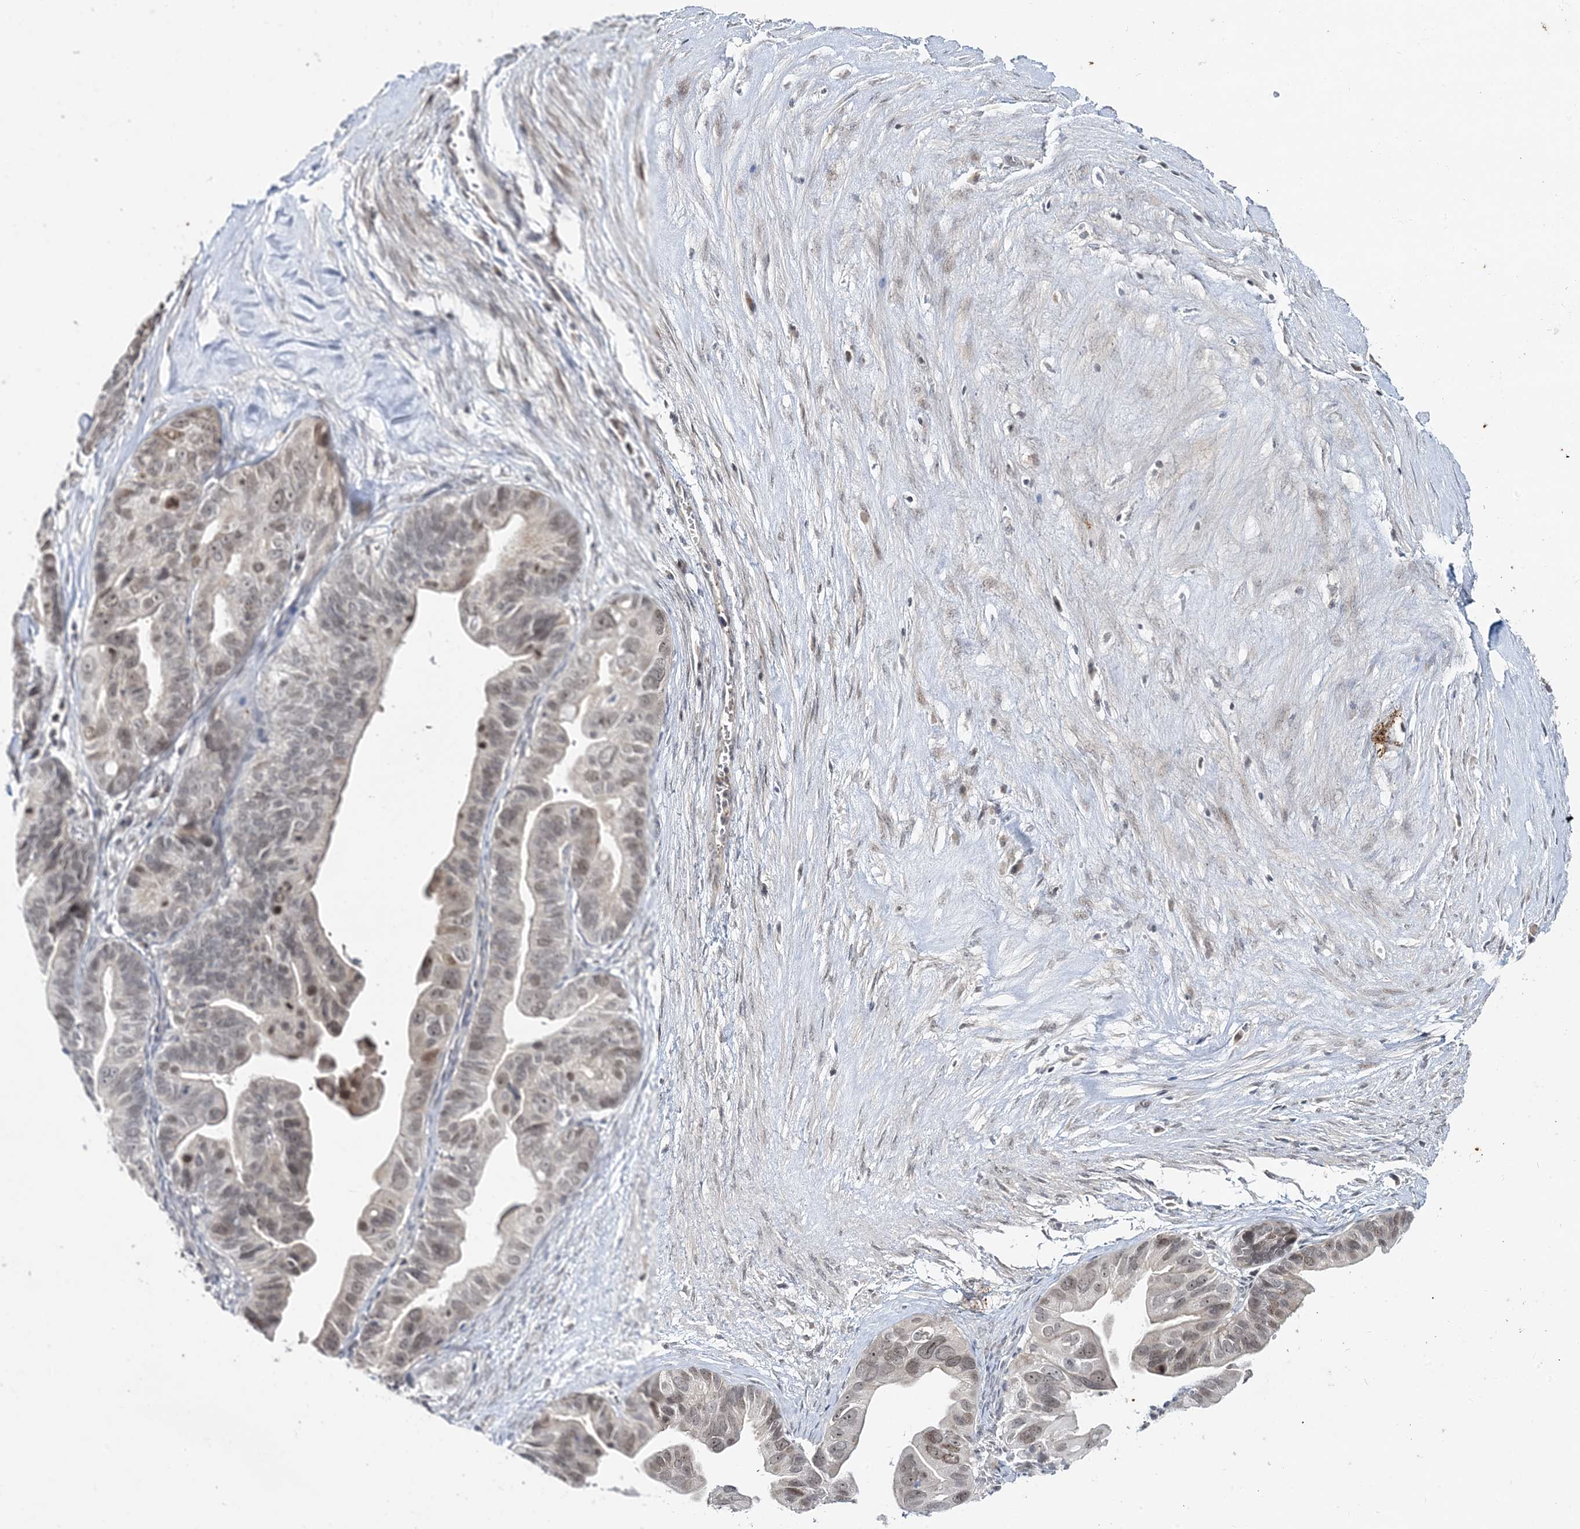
{"staining": {"intensity": "weak", "quantity": "25%-75%", "location": "nuclear"}, "tissue": "ovarian cancer", "cell_type": "Tumor cells", "image_type": "cancer", "snomed": [{"axis": "morphology", "description": "Cystadenocarcinoma, serous, NOS"}, {"axis": "topography", "description": "Ovary"}], "caption": "Ovarian cancer was stained to show a protein in brown. There is low levels of weak nuclear expression in approximately 25%-75% of tumor cells.", "gene": "LEXM", "patient": {"sex": "female", "age": 56}}